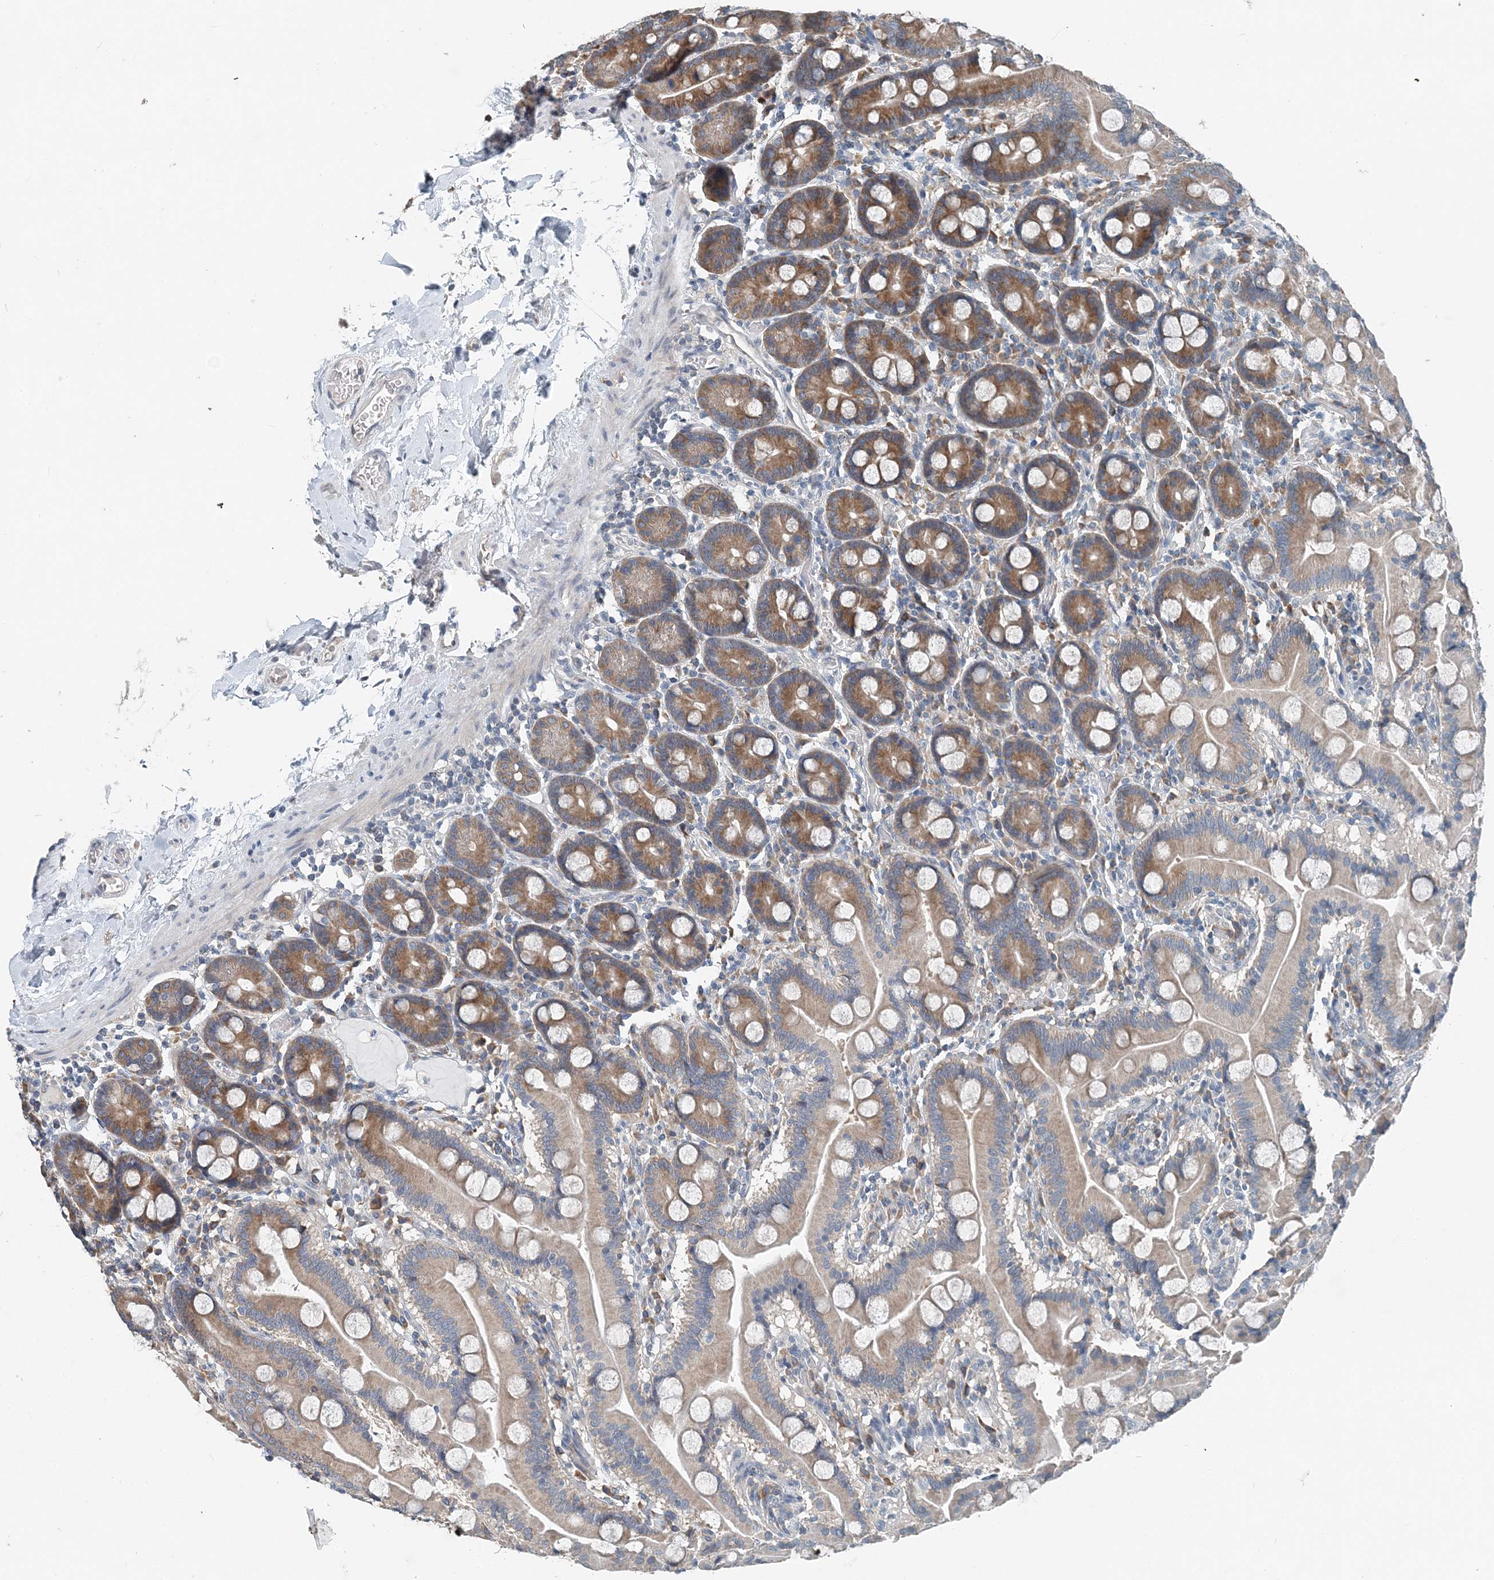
{"staining": {"intensity": "moderate", "quantity": "25%-75%", "location": "cytoplasmic/membranous"}, "tissue": "duodenum", "cell_type": "Glandular cells", "image_type": "normal", "snomed": [{"axis": "morphology", "description": "Normal tissue, NOS"}, {"axis": "topography", "description": "Duodenum"}], "caption": "The image demonstrates immunohistochemical staining of benign duodenum. There is moderate cytoplasmic/membranous staining is identified in approximately 25%-75% of glandular cells. The staining is performed using DAB brown chromogen to label protein expression. The nuclei are counter-stained blue using hematoxylin.", "gene": "EEF1A2", "patient": {"sex": "male", "age": 55}}